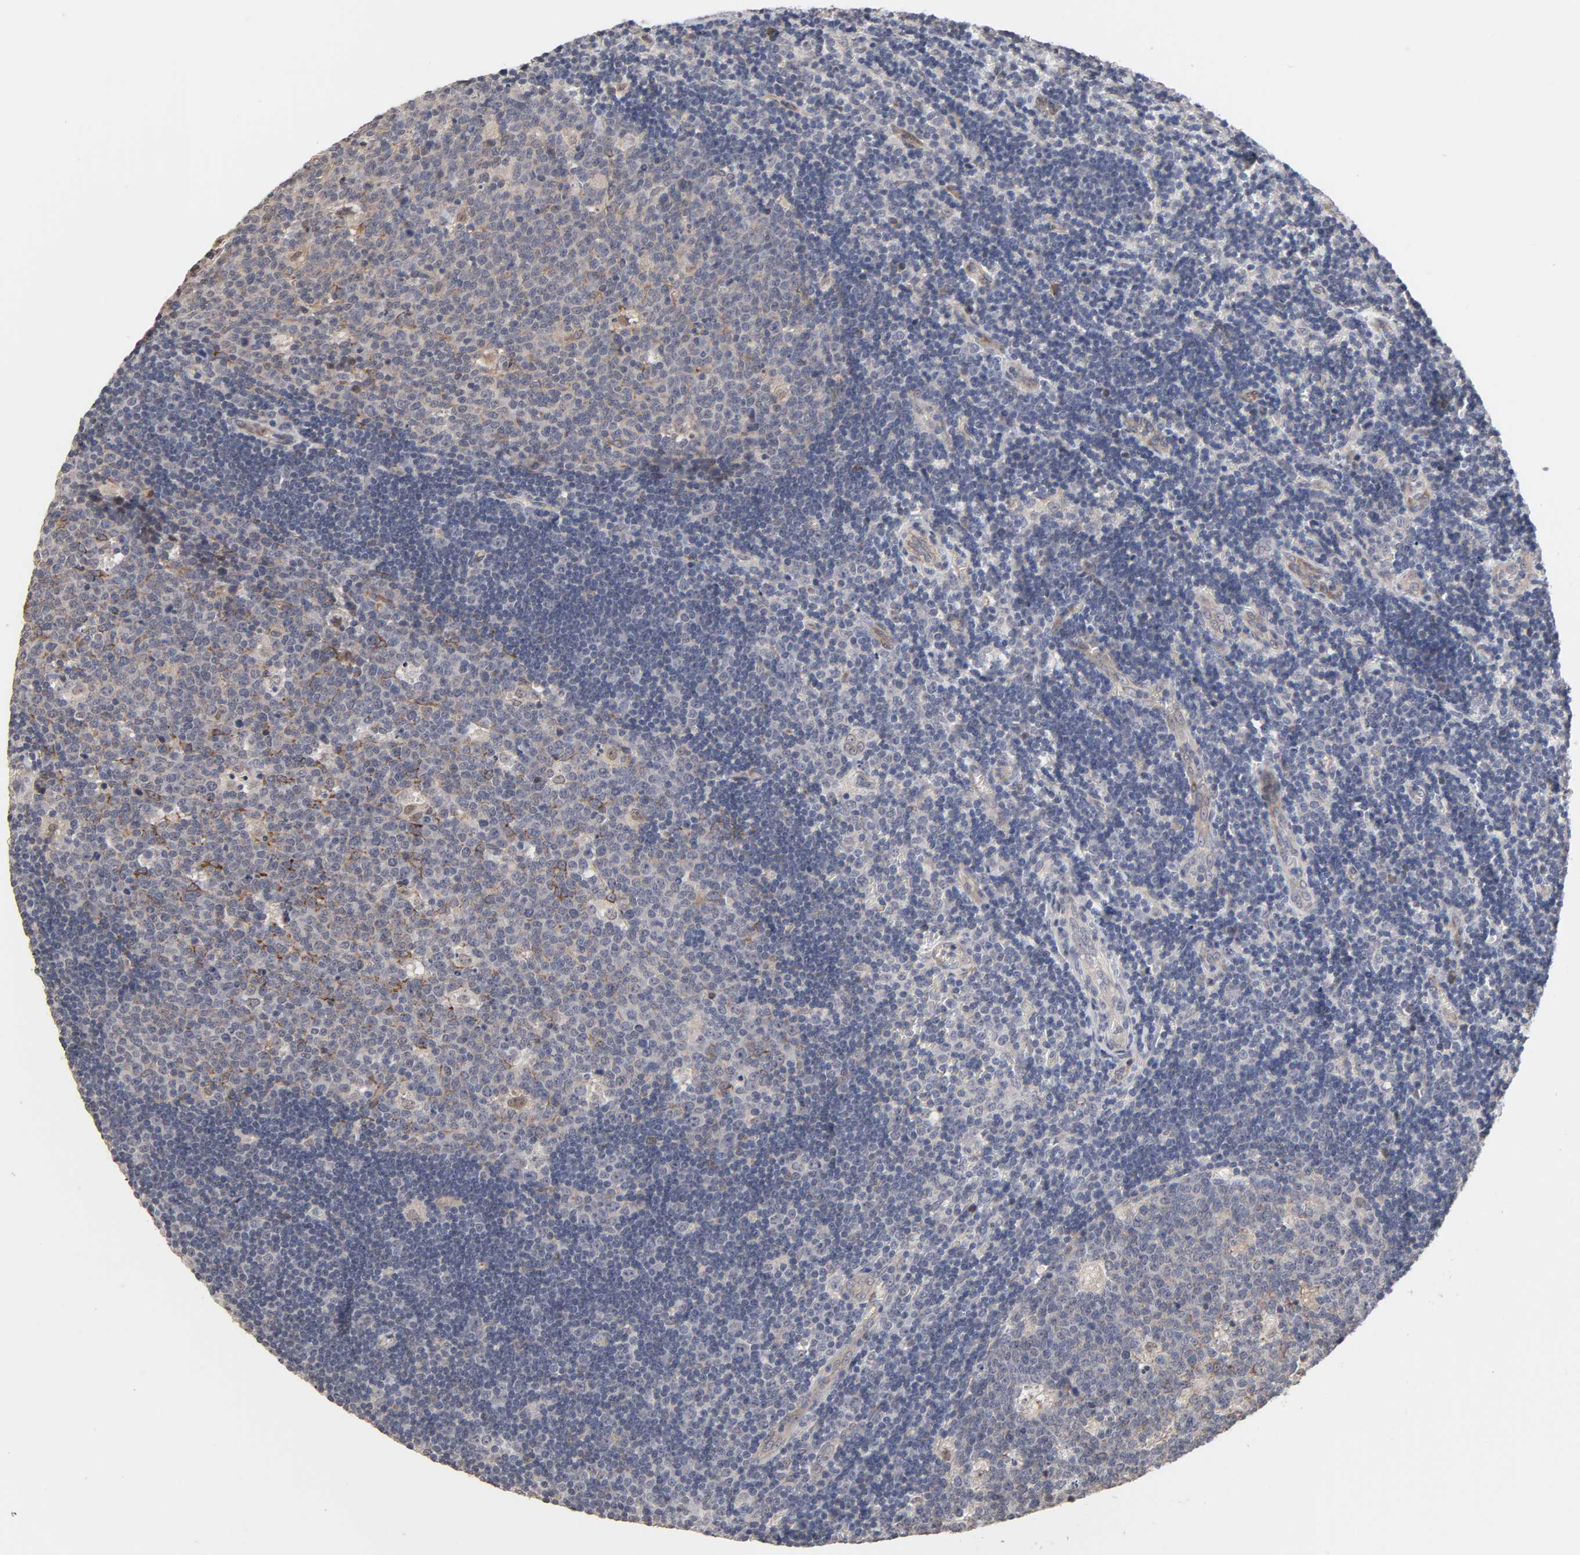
{"staining": {"intensity": "negative", "quantity": "none", "location": "none"}, "tissue": "lymph node", "cell_type": "Germinal center cells", "image_type": "normal", "snomed": [{"axis": "morphology", "description": "Normal tissue, NOS"}, {"axis": "topography", "description": "Lymph node"}, {"axis": "topography", "description": "Salivary gland"}], "caption": "The histopathology image displays no significant expression in germinal center cells of lymph node.", "gene": "HNF4A", "patient": {"sex": "male", "age": 8}}